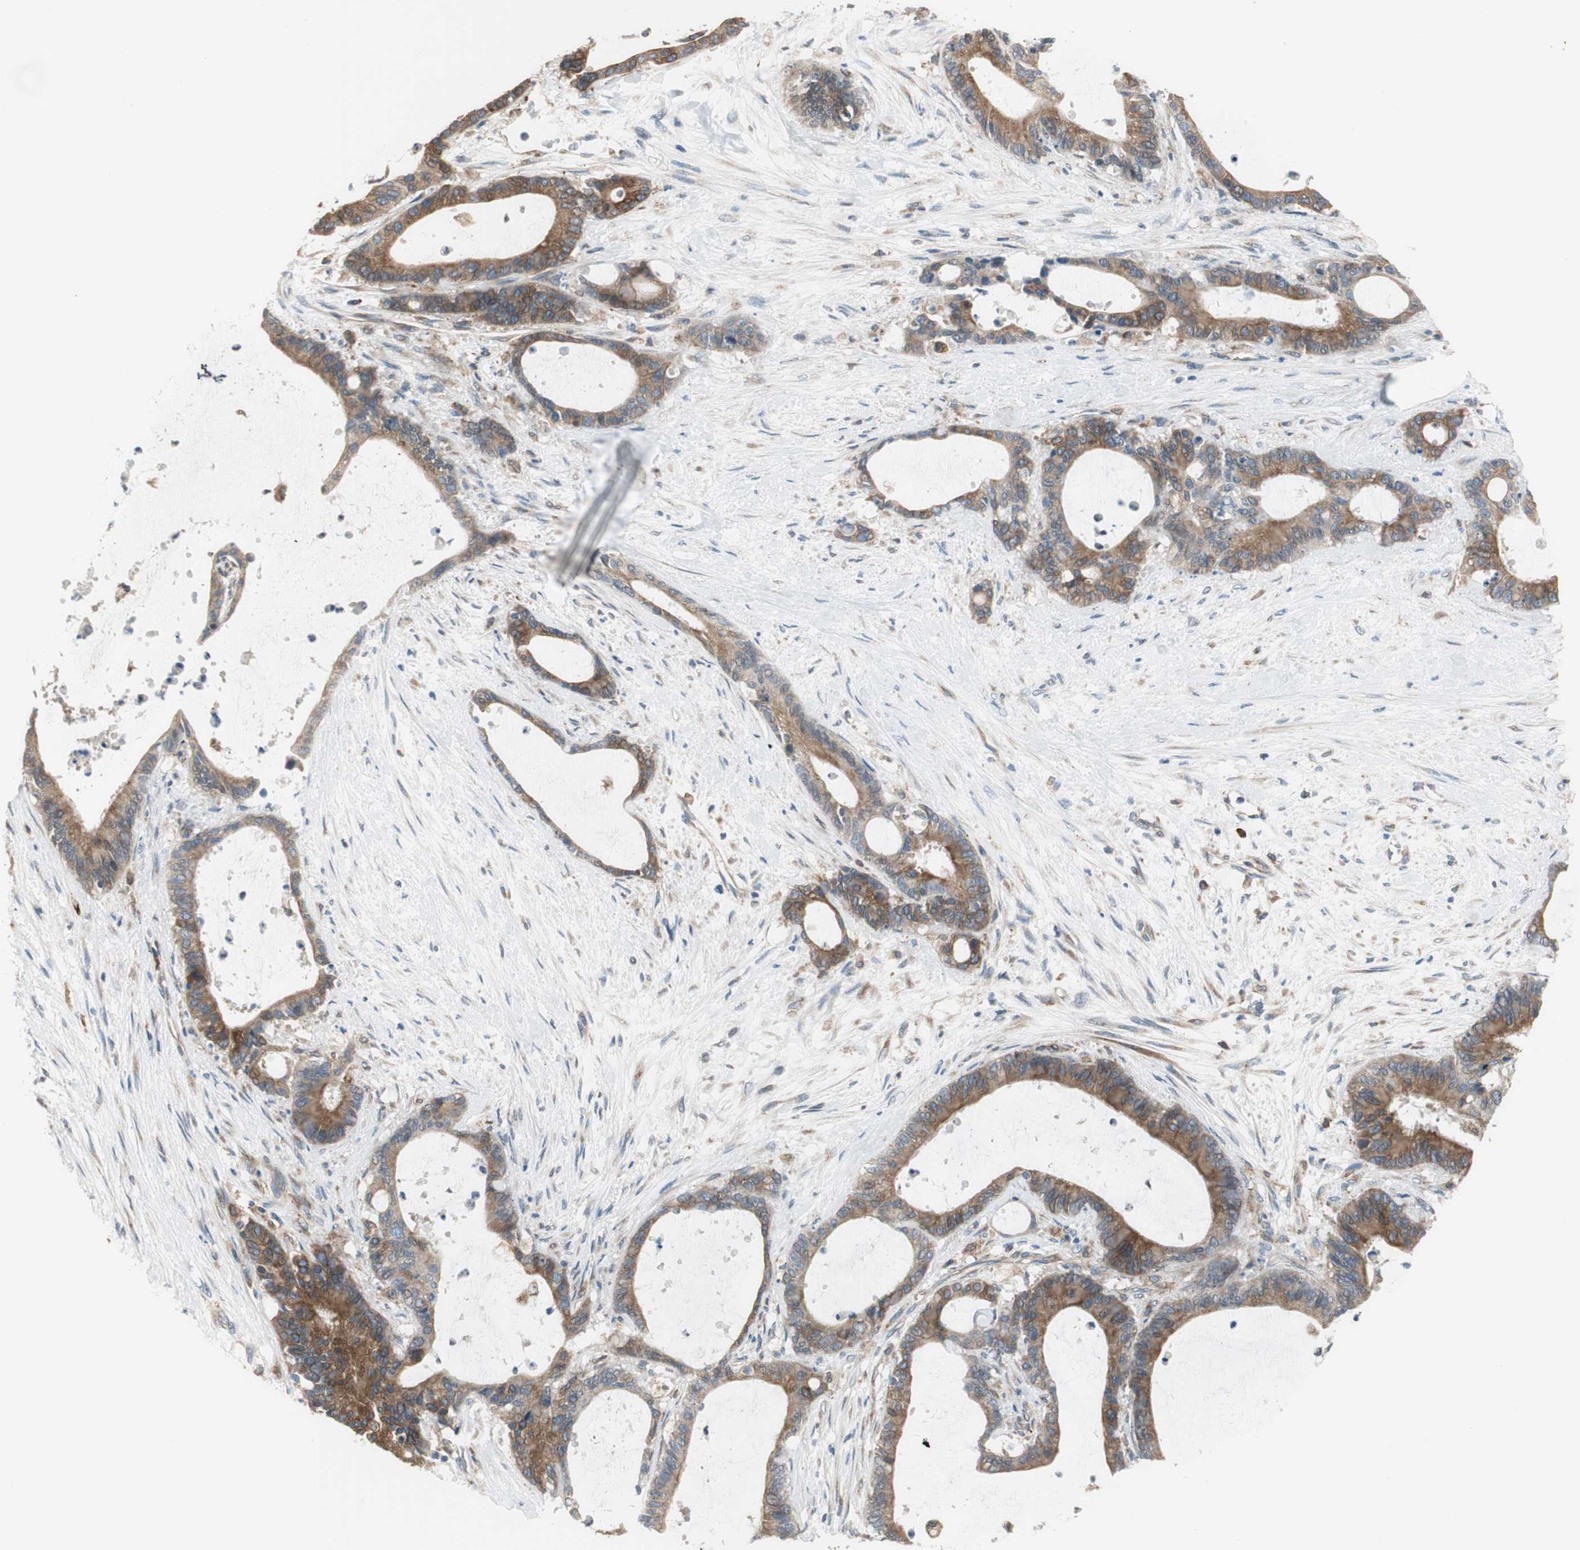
{"staining": {"intensity": "moderate", "quantity": ">75%", "location": "cytoplasmic/membranous"}, "tissue": "liver cancer", "cell_type": "Tumor cells", "image_type": "cancer", "snomed": [{"axis": "morphology", "description": "Cholangiocarcinoma"}, {"axis": "topography", "description": "Liver"}], "caption": "High-magnification brightfield microscopy of liver cancer (cholangiocarcinoma) stained with DAB (3,3'-diaminobenzidine) (brown) and counterstained with hematoxylin (blue). tumor cells exhibit moderate cytoplasmic/membranous expression is identified in about>75% of cells. Ihc stains the protein in brown and the nuclei are stained blue.", "gene": "CLCC1", "patient": {"sex": "female", "age": 73}}